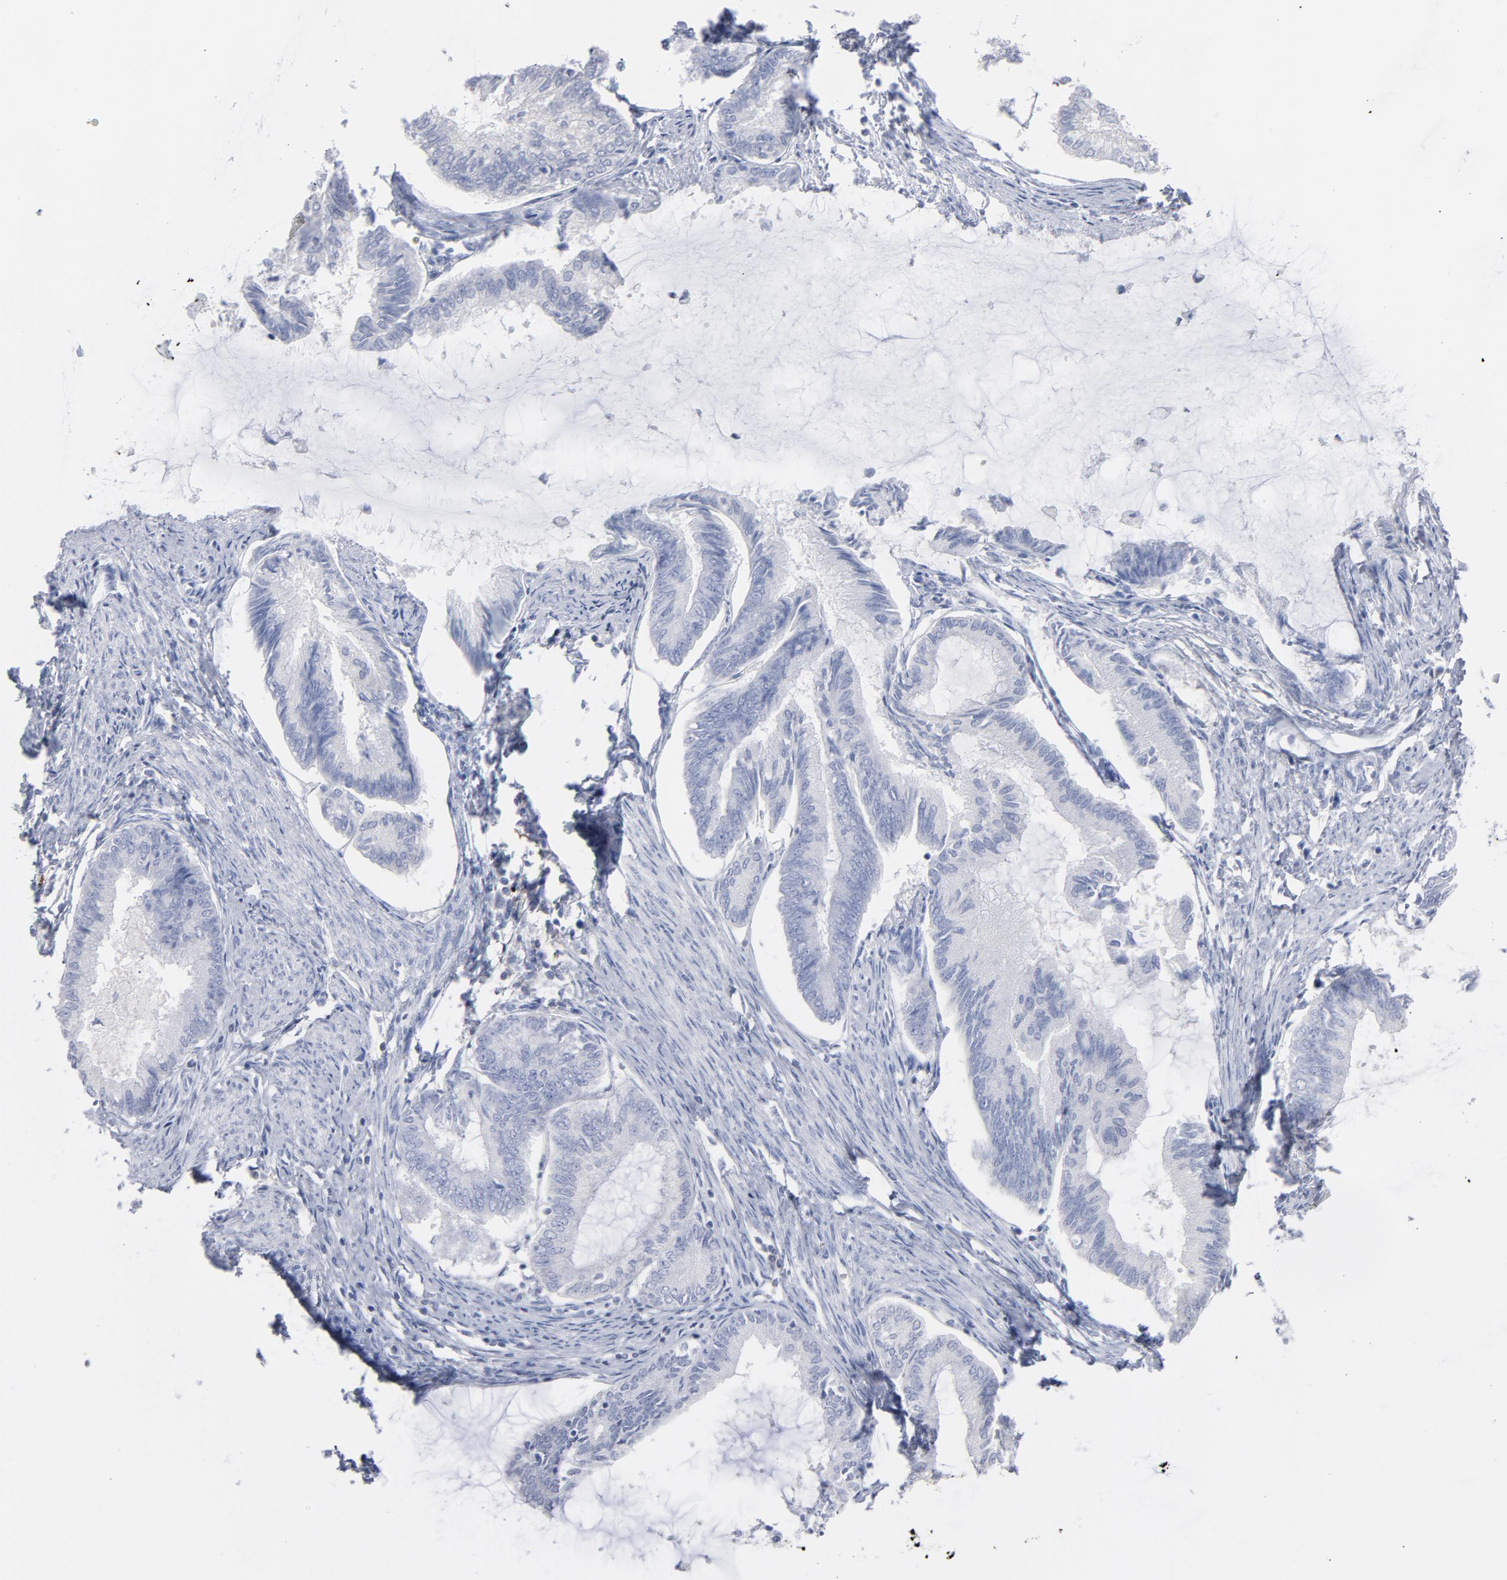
{"staining": {"intensity": "negative", "quantity": "none", "location": "none"}, "tissue": "endometrial cancer", "cell_type": "Tumor cells", "image_type": "cancer", "snomed": [{"axis": "morphology", "description": "Adenocarcinoma, NOS"}, {"axis": "topography", "description": "Endometrium"}], "caption": "This is an immunohistochemistry photomicrograph of human endometrial adenocarcinoma. There is no expression in tumor cells.", "gene": "P2RY8", "patient": {"sex": "female", "age": 86}}